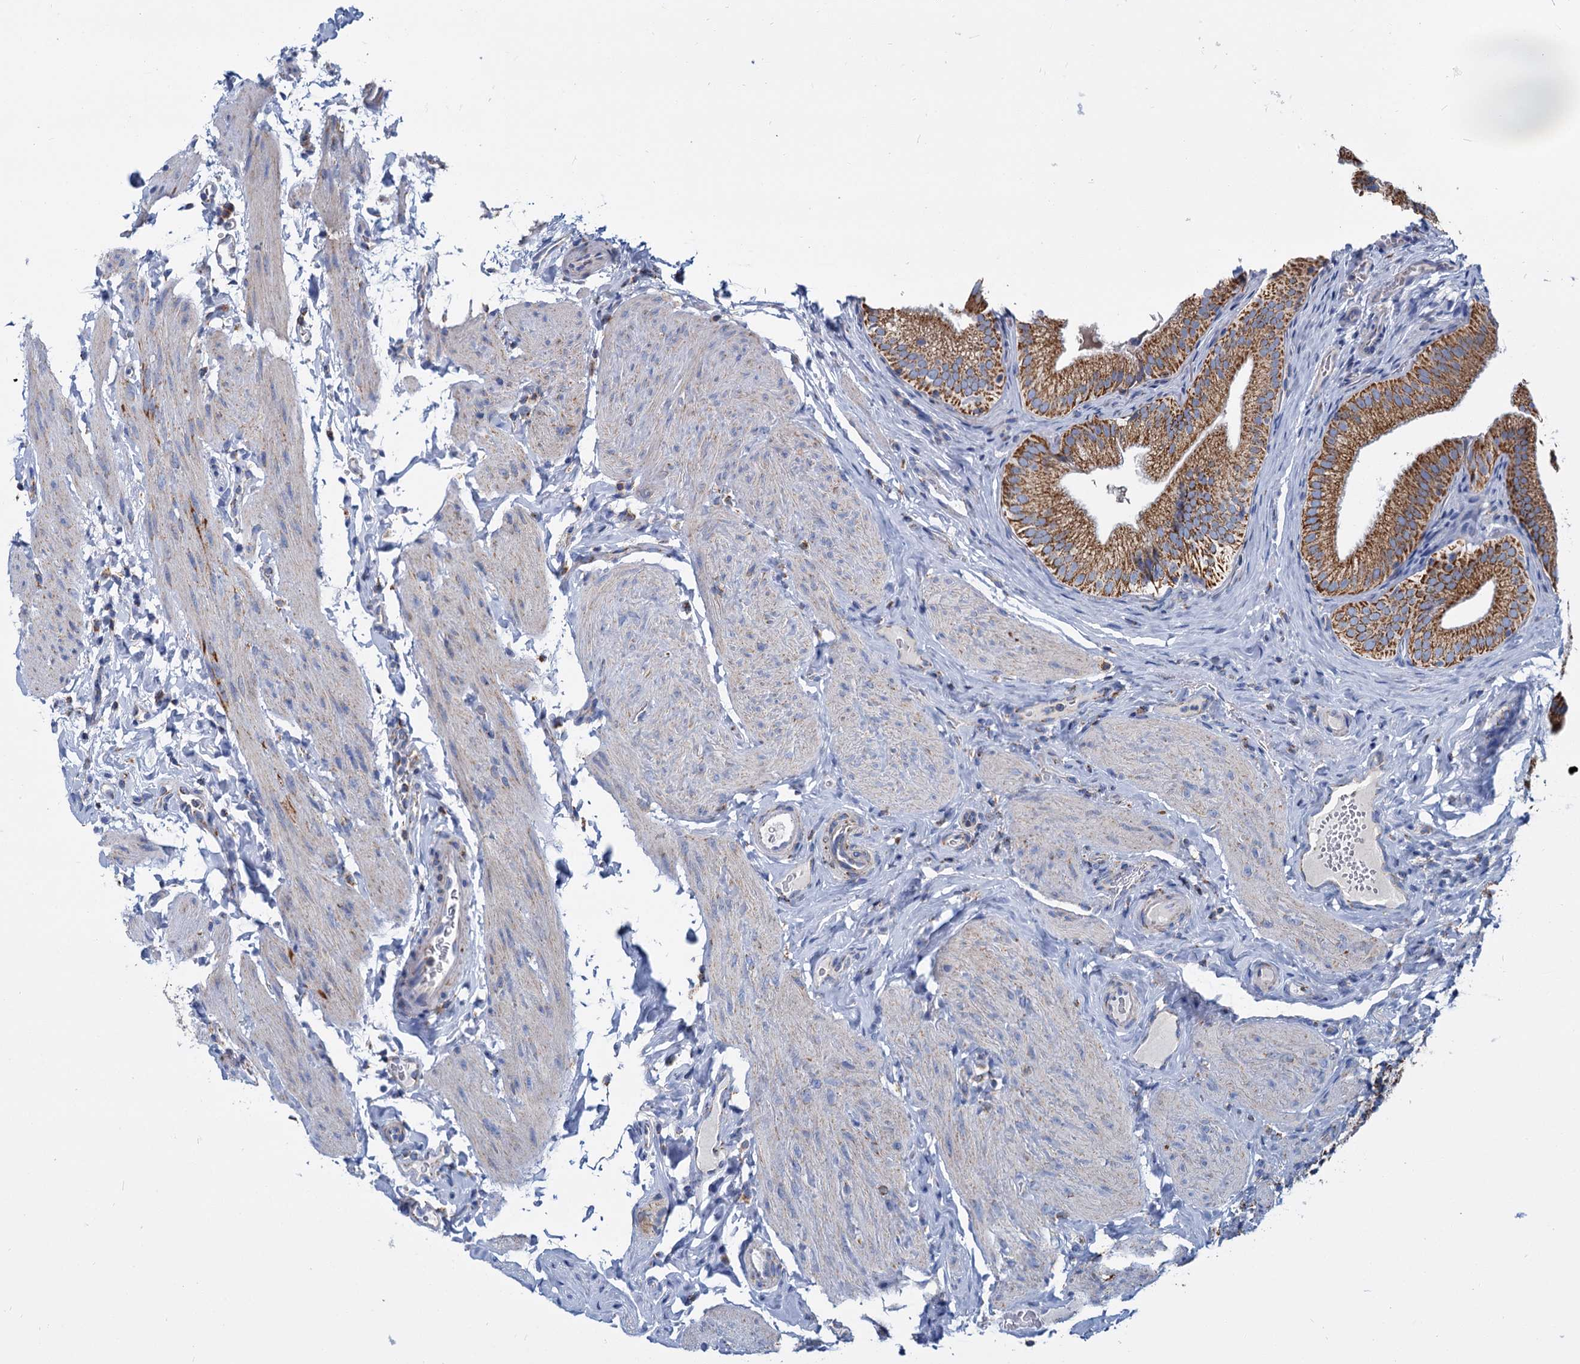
{"staining": {"intensity": "moderate", "quantity": ">75%", "location": "cytoplasmic/membranous"}, "tissue": "gallbladder", "cell_type": "Glandular cells", "image_type": "normal", "snomed": [{"axis": "morphology", "description": "Normal tissue, NOS"}, {"axis": "topography", "description": "Gallbladder"}], "caption": "High-magnification brightfield microscopy of unremarkable gallbladder stained with DAB (3,3'-diaminobenzidine) (brown) and counterstained with hematoxylin (blue). glandular cells exhibit moderate cytoplasmic/membranous staining is seen in about>75% of cells. (DAB (3,3'-diaminobenzidine) IHC with brightfield microscopy, high magnification).", "gene": "CCP110", "patient": {"sex": "female", "age": 30}}